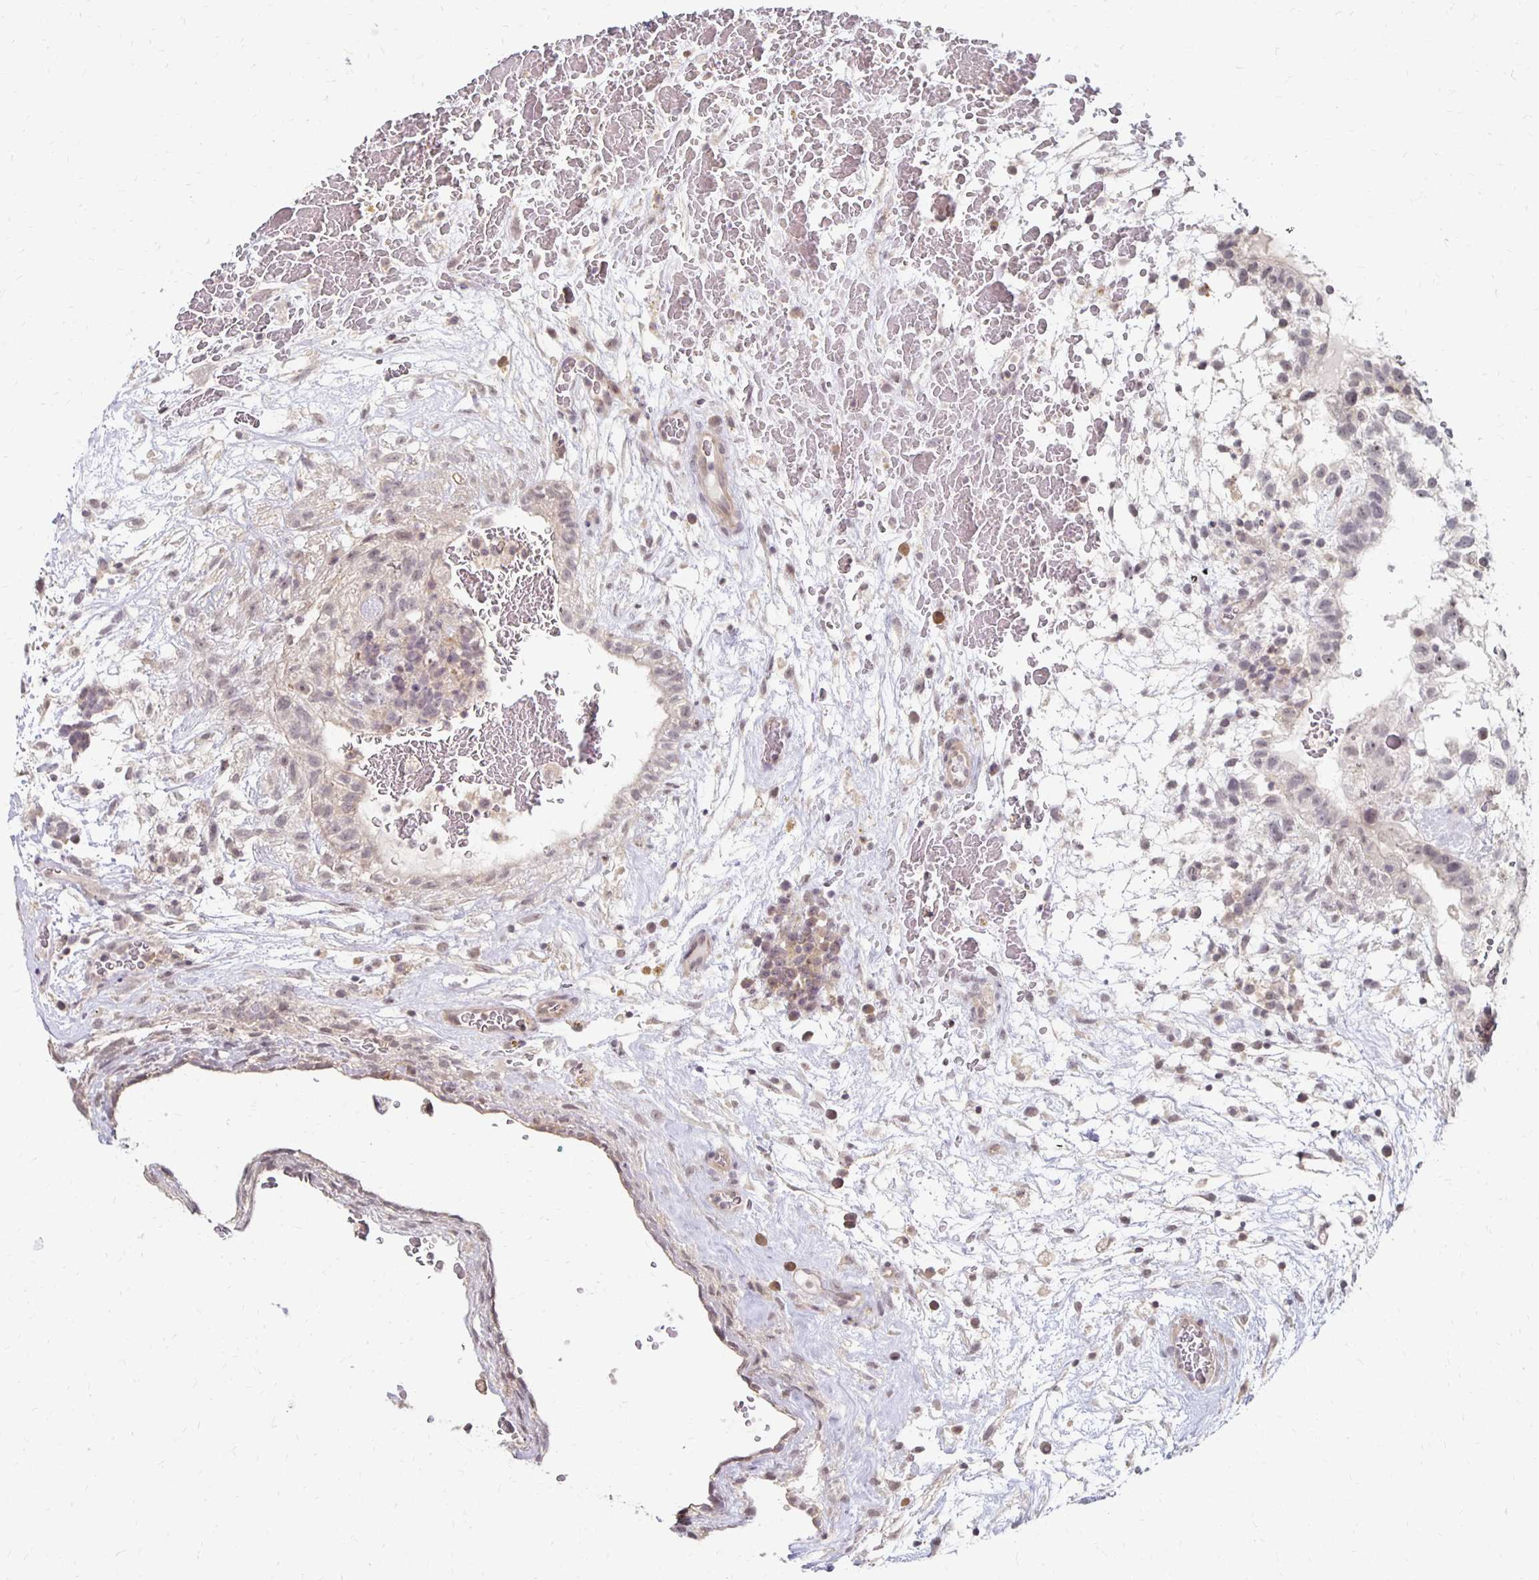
{"staining": {"intensity": "negative", "quantity": "none", "location": "none"}, "tissue": "testis cancer", "cell_type": "Tumor cells", "image_type": "cancer", "snomed": [{"axis": "morphology", "description": "Normal tissue, NOS"}, {"axis": "morphology", "description": "Carcinoma, Embryonal, NOS"}, {"axis": "topography", "description": "Testis"}], "caption": "There is no significant staining in tumor cells of testis cancer.", "gene": "PRKCB", "patient": {"sex": "male", "age": 32}}